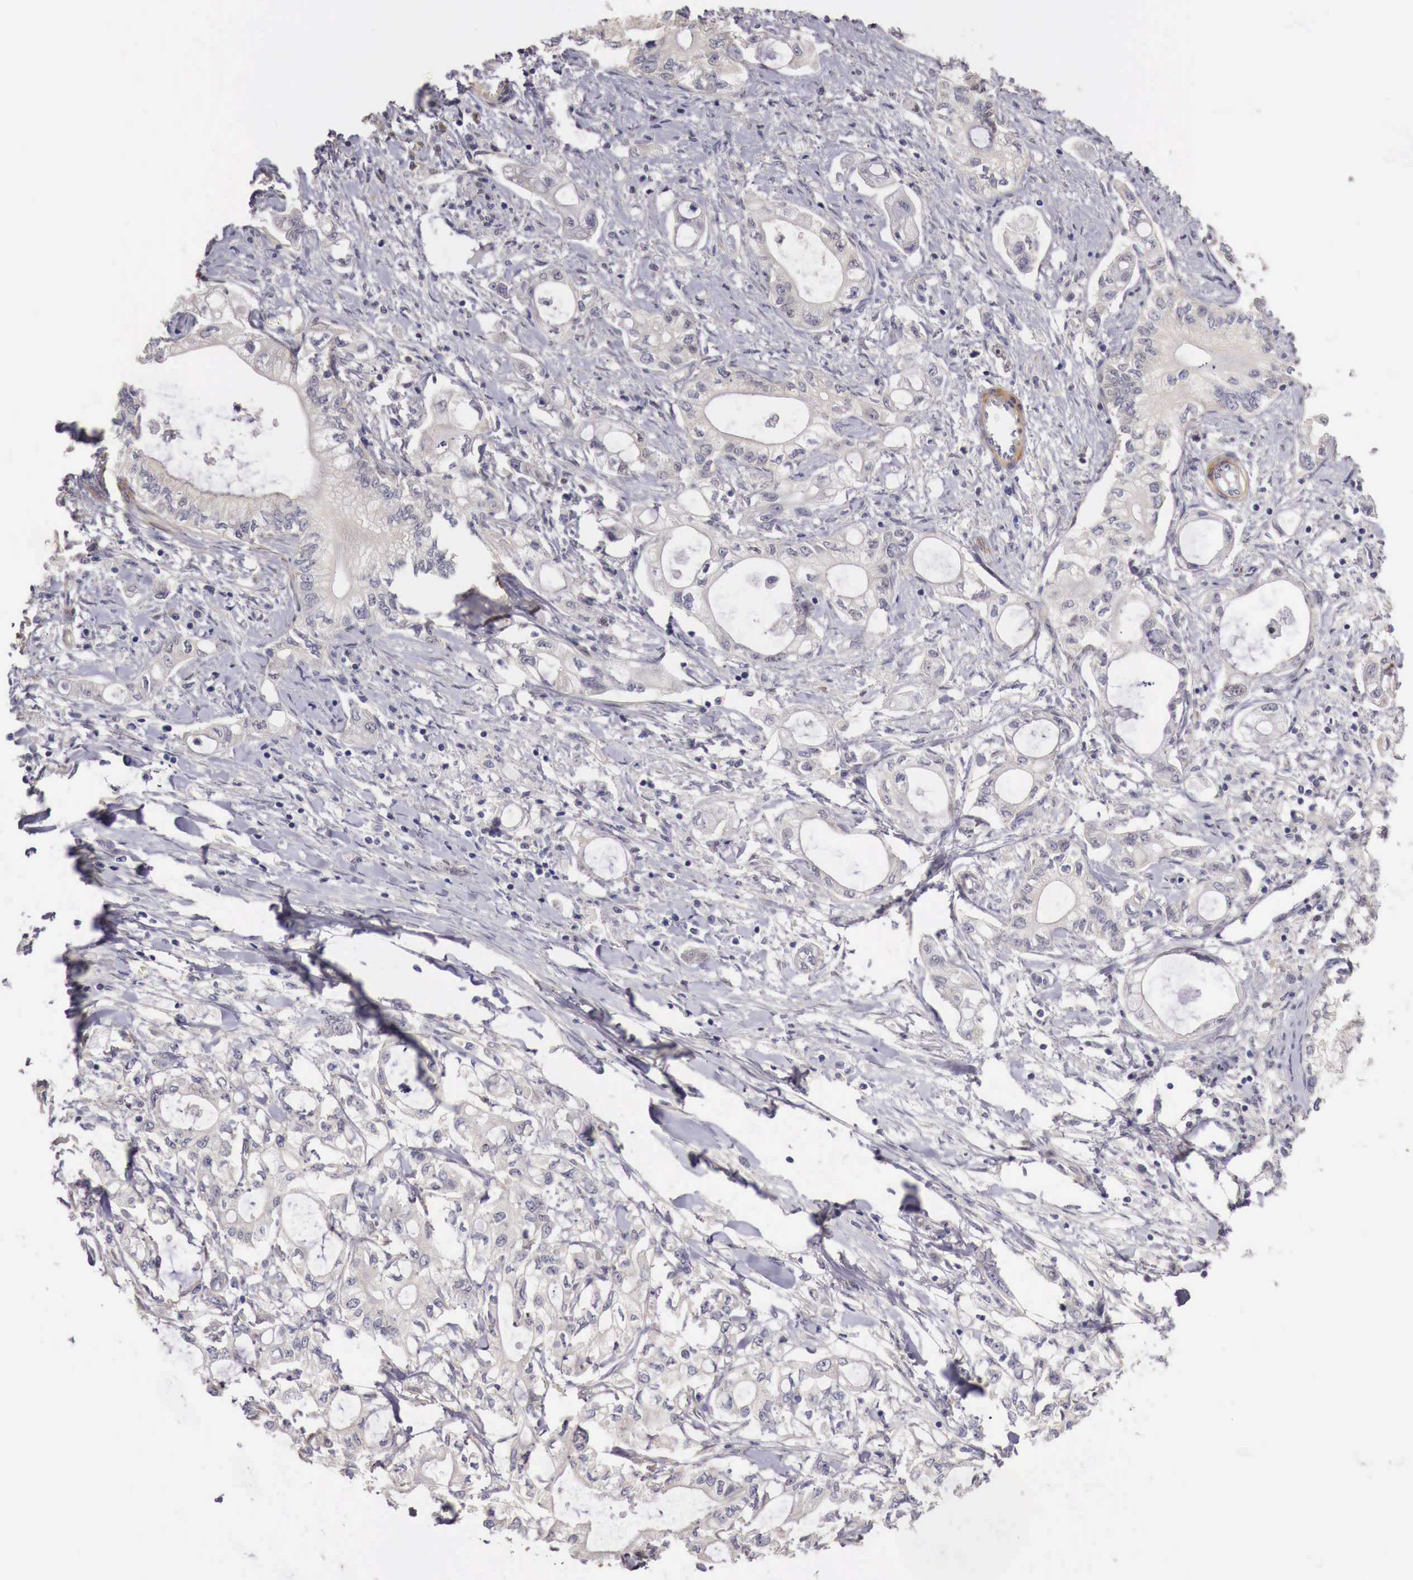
{"staining": {"intensity": "negative", "quantity": "none", "location": "none"}, "tissue": "pancreatic cancer", "cell_type": "Tumor cells", "image_type": "cancer", "snomed": [{"axis": "morphology", "description": "Adenocarcinoma, NOS"}, {"axis": "topography", "description": "Pancreas"}], "caption": "Human adenocarcinoma (pancreatic) stained for a protein using immunohistochemistry (IHC) displays no positivity in tumor cells.", "gene": "ENOX2", "patient": {"sex": "male", "age": 79}}